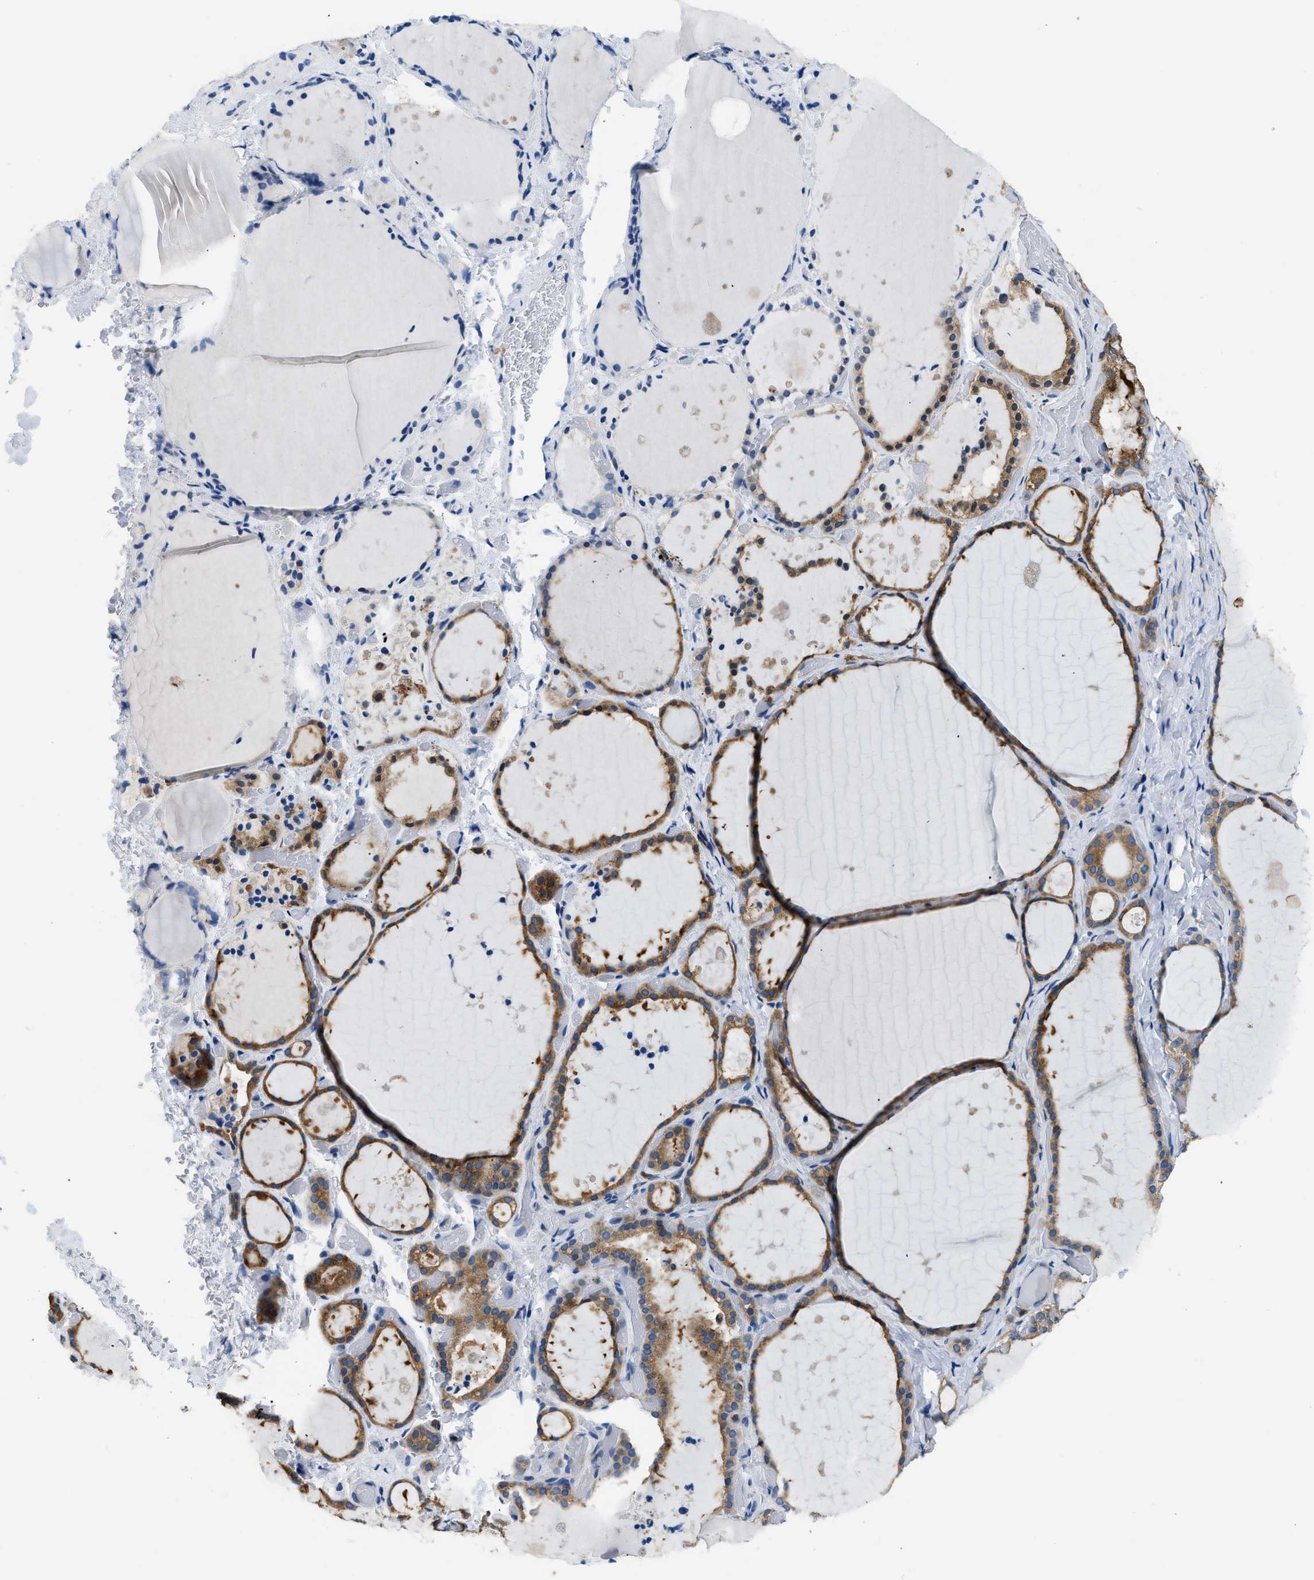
{"staining": {"intensity": "moderate", "quantity": "25%-75%", "location": "cytoplasmic/membranous"}, "tissue": "thyroid gland", "cell_type": "Glandular cells", "image_type": "normal", "snomed": [{"axis": "morphology", "description": "Normal tissue, NOS"}, {"axis": "topography", "description": "Thyroid gland"}], "caption": "Glandular cells display moderate cytoplasmic/membranous expression in about 25%-75% of cells in benign thyroid gland.", "gene": "PKM", "patient": {"sex": "female", "age": 44}}